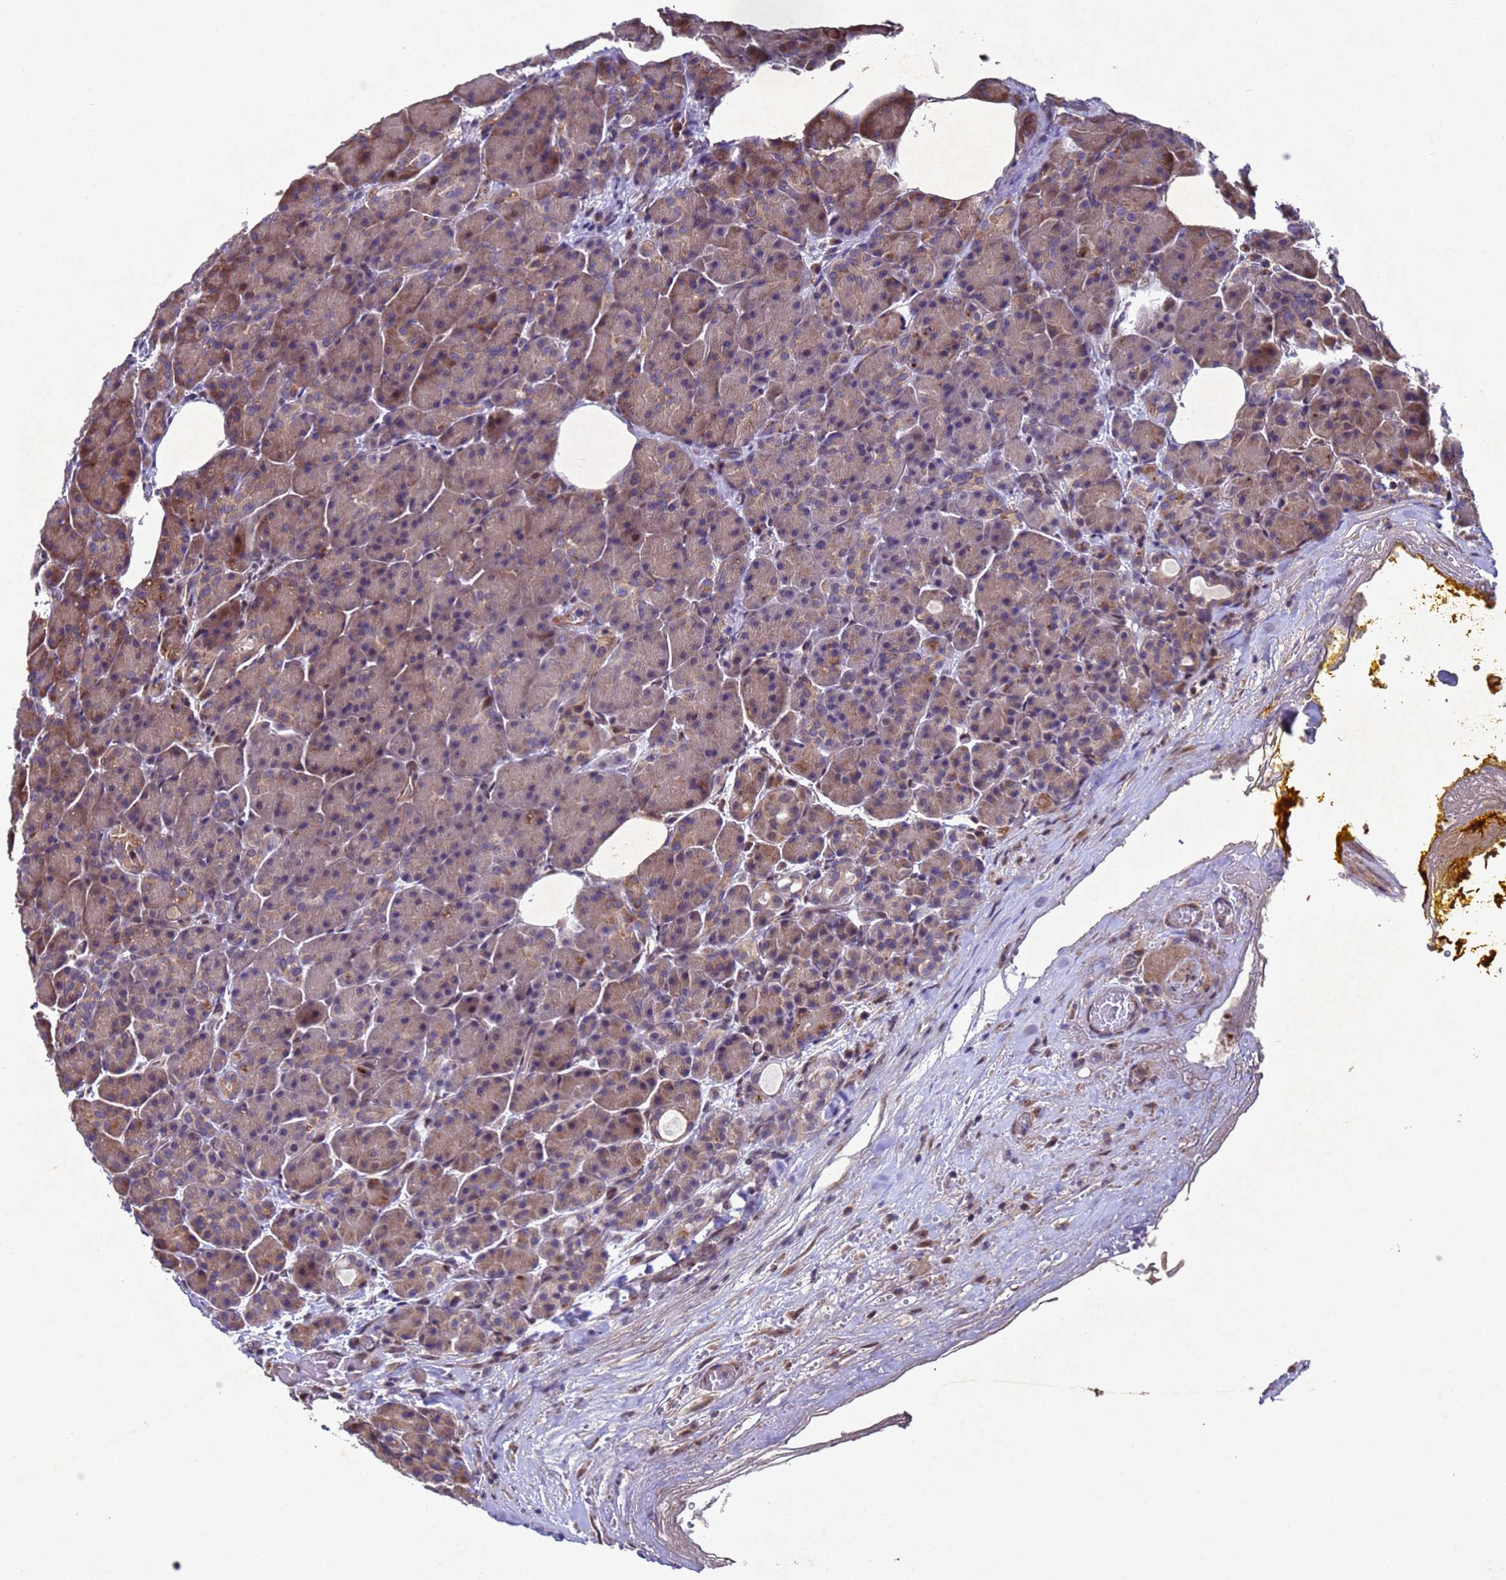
{"staining": {"intensity": "moderate", "quantity": "25%-75%", "location": "cytoplasmic/membranous,nuclear"}, "tissue": "pancreas", "cell_type": "Exocrine glandular cells", "image_type": "normal", "snomed": [{"axis": "morphology", "description": "Normal tissue, NOS"}, {"axis": "topography", "description": "Pancreas"}], "caption": "This micrograph exhibits normal pancreas stained with immunohistochemistry (IHC) to label a protein in brown. The cytoplasmic/membranous,nuclear of exocrine glandular cells show moderate positivity for the protein. Nuclei are counter-stained blue.", "gene": "TBK1", "patient": {"sex": "male", "age": 63}}